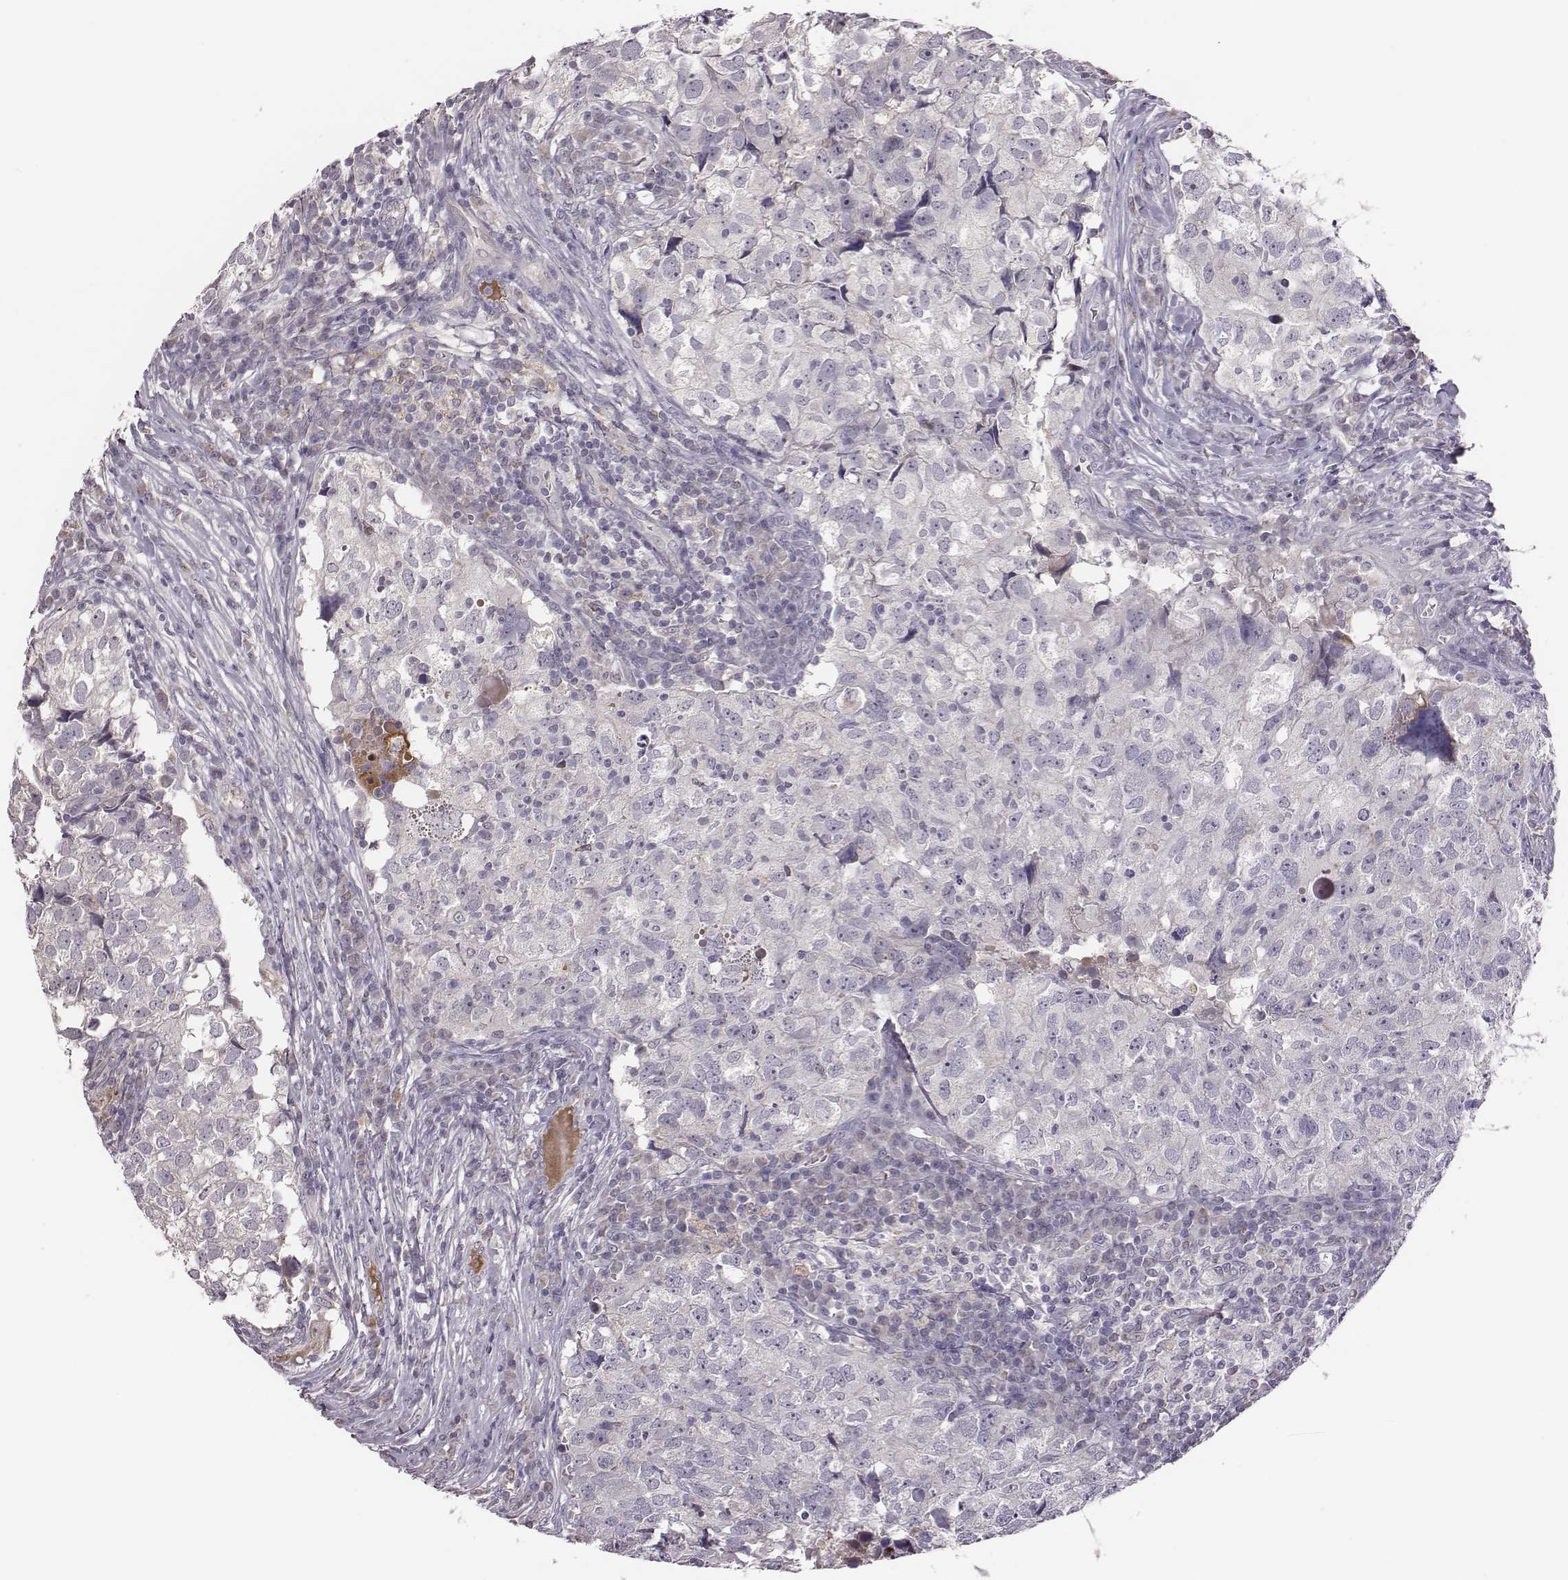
{"staining": {"intensity": "negative", "quantity": "none", "location": "none"}, "tissue": "breast cancer", "cell_type": "Tumor cells", "image_type": "cancer", "snomed": [{"axis": "morphology", "description": "Duct carcinoma"}, {"axis": "topography", "description": "Breast"}], "caption": "Tumor cells show no significant protein positivity in infiltrating ductal carcinoma (breast).", "gene": "KMO", "patient": {"sex": "female", "age": 30}}